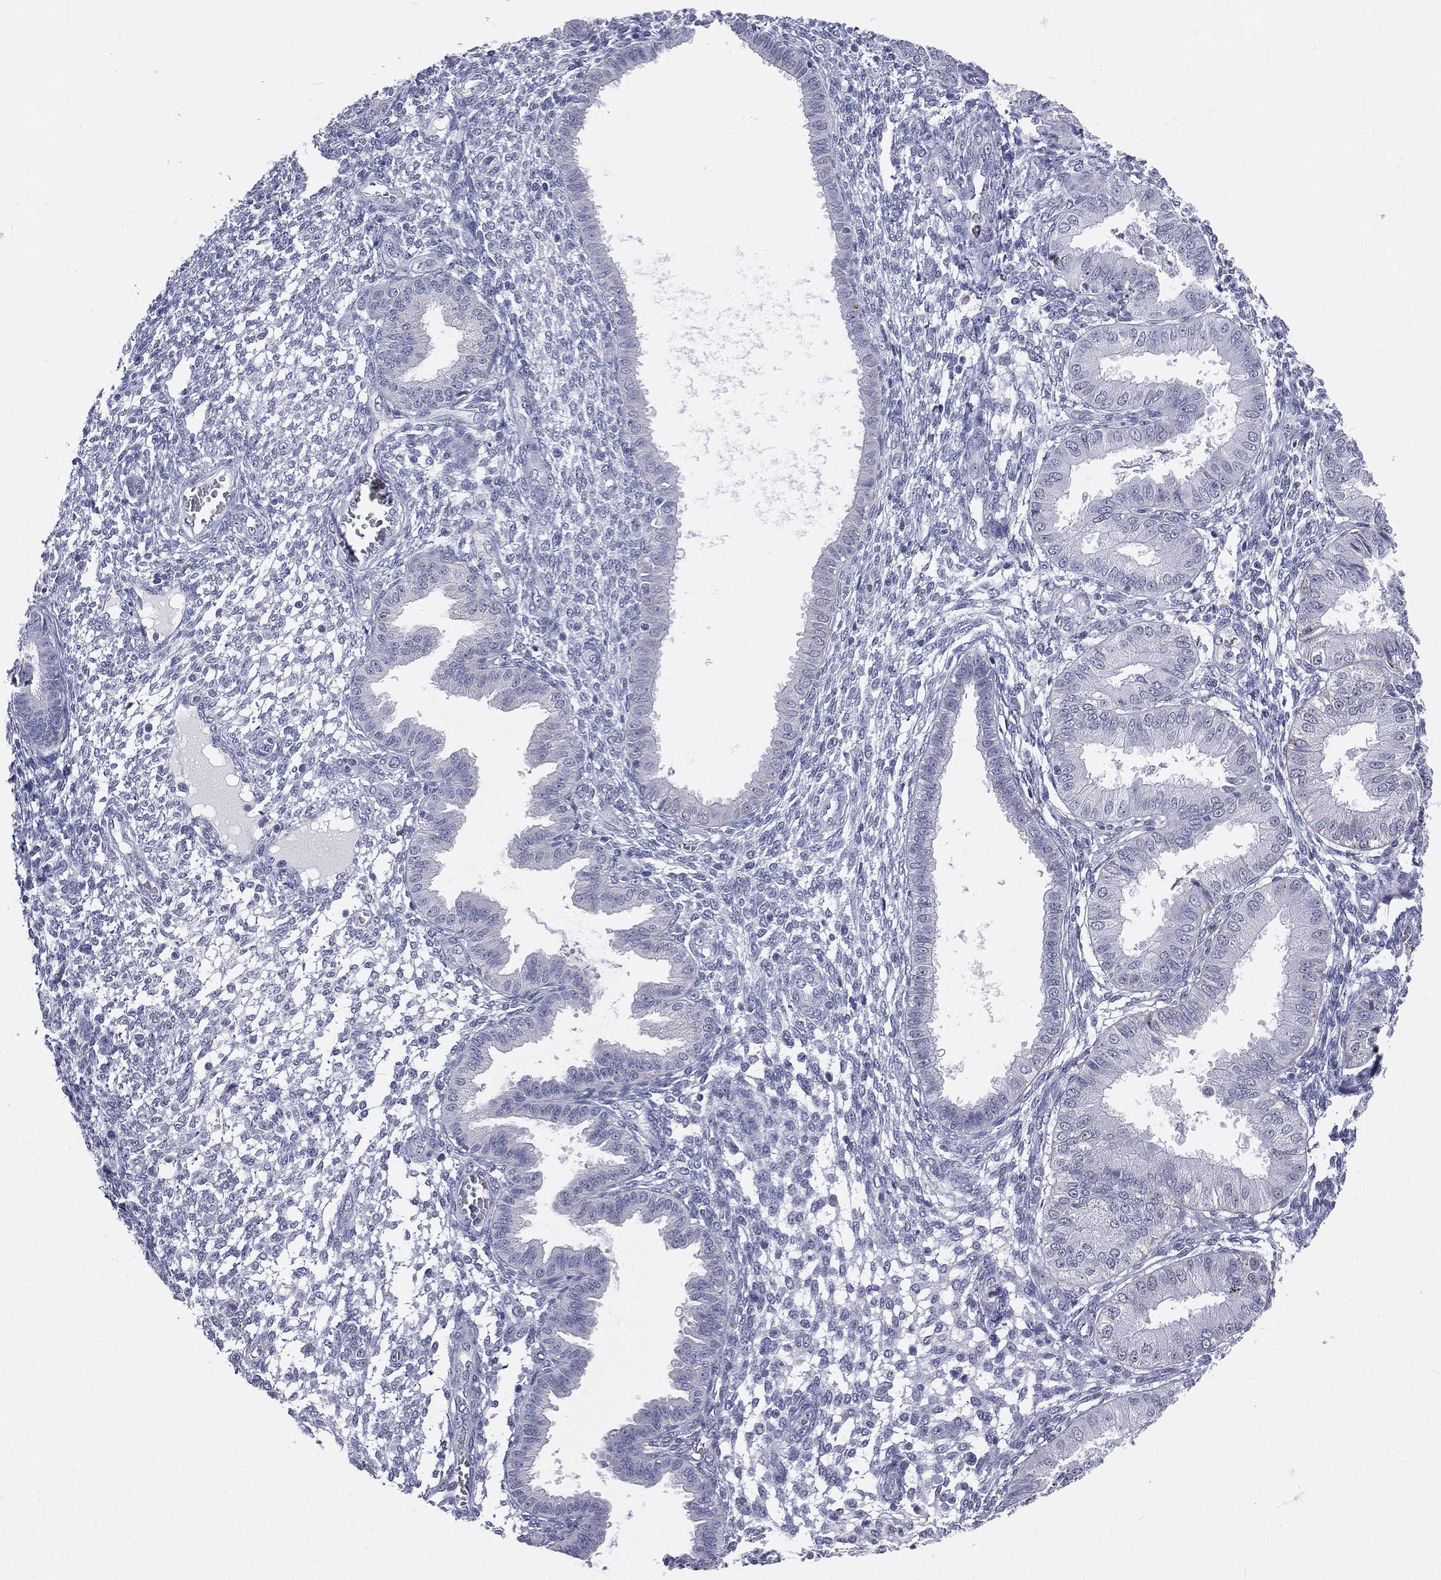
{"staining": {"intensity": "negative", "quantity": "none", "location": "none"}, "tissue": "endometrium", "cell_type": "Cells in endometrial stroma", "image_type": "normal", "snomed": [{"axis": "morphology", "description": "Normal tissue, NOS"}, {"axis": "topography", "description": "Endometrium"}], "caption": "A high-resolution micrograph shows immunohistochemistry staining of normal endometrium, which shows no significant expression in cells in endometrial stroma. (DAB (3,3'-diaminobenzidine) IHC, high magnification).", "gene": "CD22", "patient": {"sex": "female", "age": 43}}